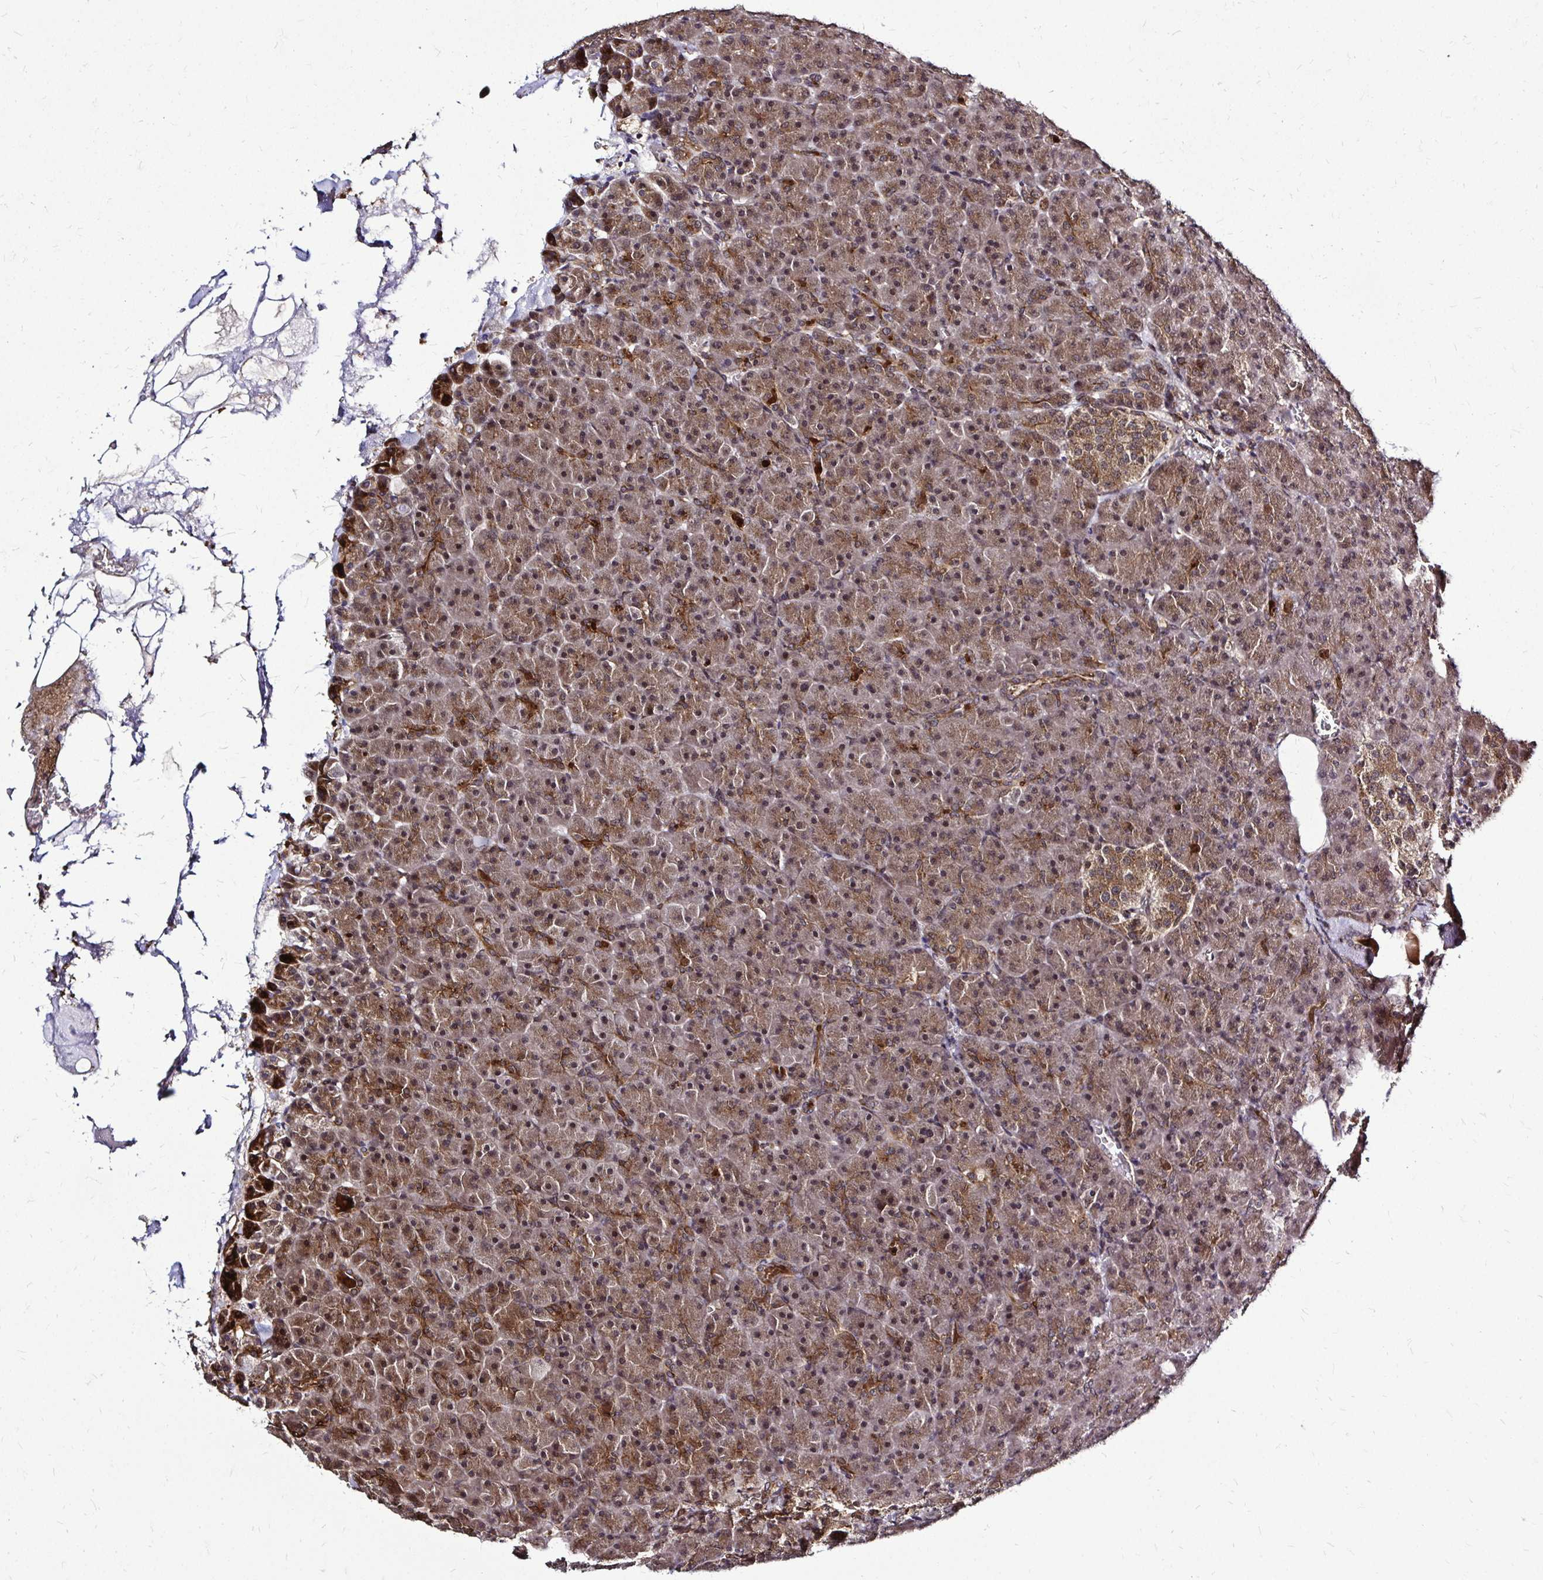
{"staining": {"intensity": "moderate", "quantity": ">75%", "location": "cytoplasmic/membranous,nuclear"}, "tissue": "pancreas", "cell_type": "Exocrine glandular cells", "image_type": "normal", "snomed": [{"axis": "morphology", "description": "Normal tissue, NOS"}, {"axis": "topography", "description": "Pancreas"}], "caption": "Pancreas stained with immunohistochemistry (IHC) displays moderate cytoplasmic/membranous,nuclear staining in about >75% of exocrine glandular cells. (brown staining indicates protein expression, while blue staining denotes nuclei).", "gene": "FMR1", "patient": {"sex": "female", "age": 74}}